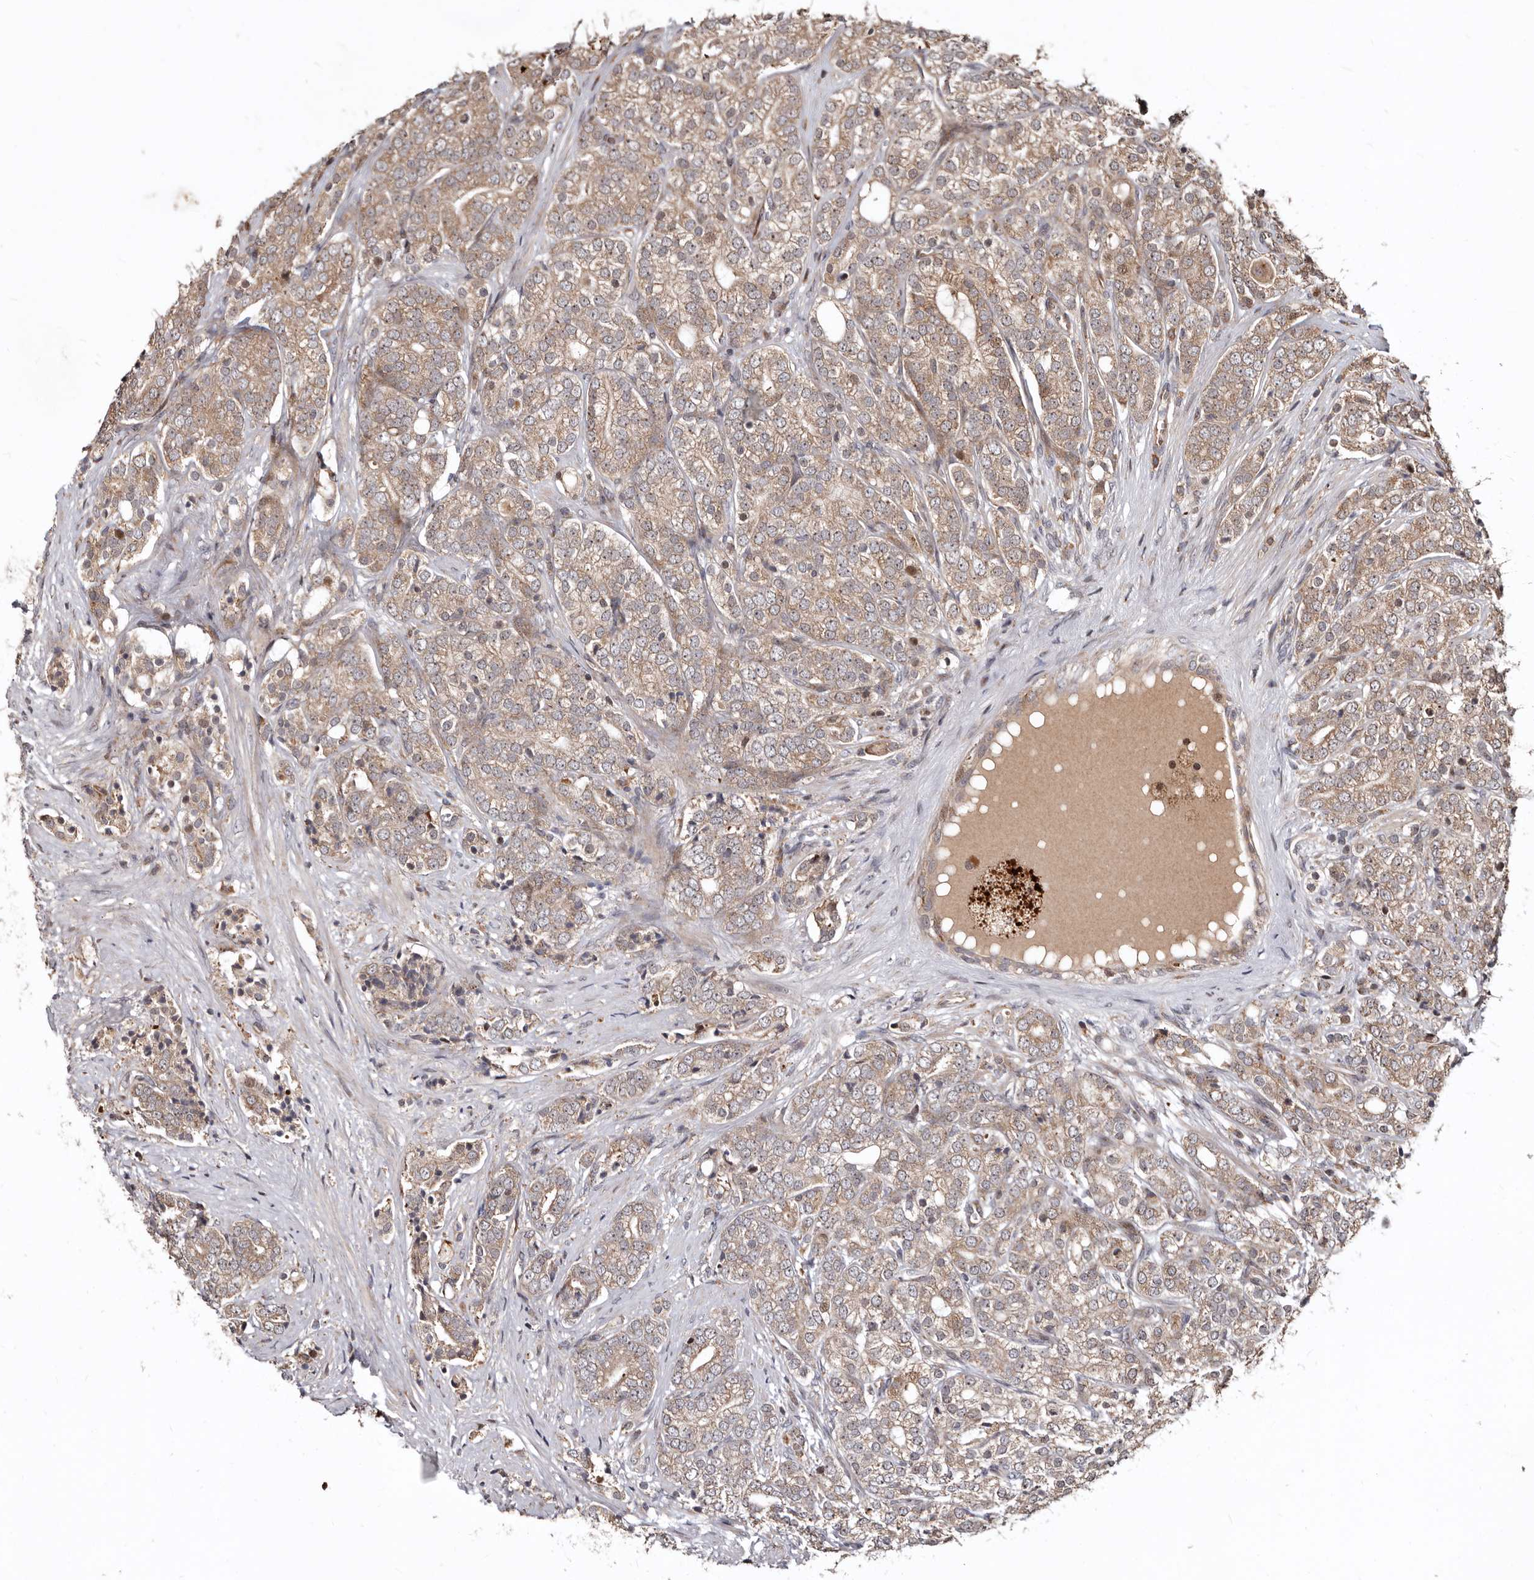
{"staining": {"intensity": "weak", "quantity": ">75%", "location": "cytoplasmic/membranous"}, "tissue": "prostate cancer", "cell_type": "Tumor cells", "image_type": "cancer", "snomed": [{"axis": "morphology", "description": "Adenocarcinoma, High grade"}, {"axis": "topography", "description": "Prostate"}], "caption": "About >75% of tumor cells in human prostate cancer exhibit weak cytoplasmic/membranous protein staining as visualized by brown immunohistochemical staining.", "gene": "WEE2", "patient": {"sex": "male", "age": 57}}